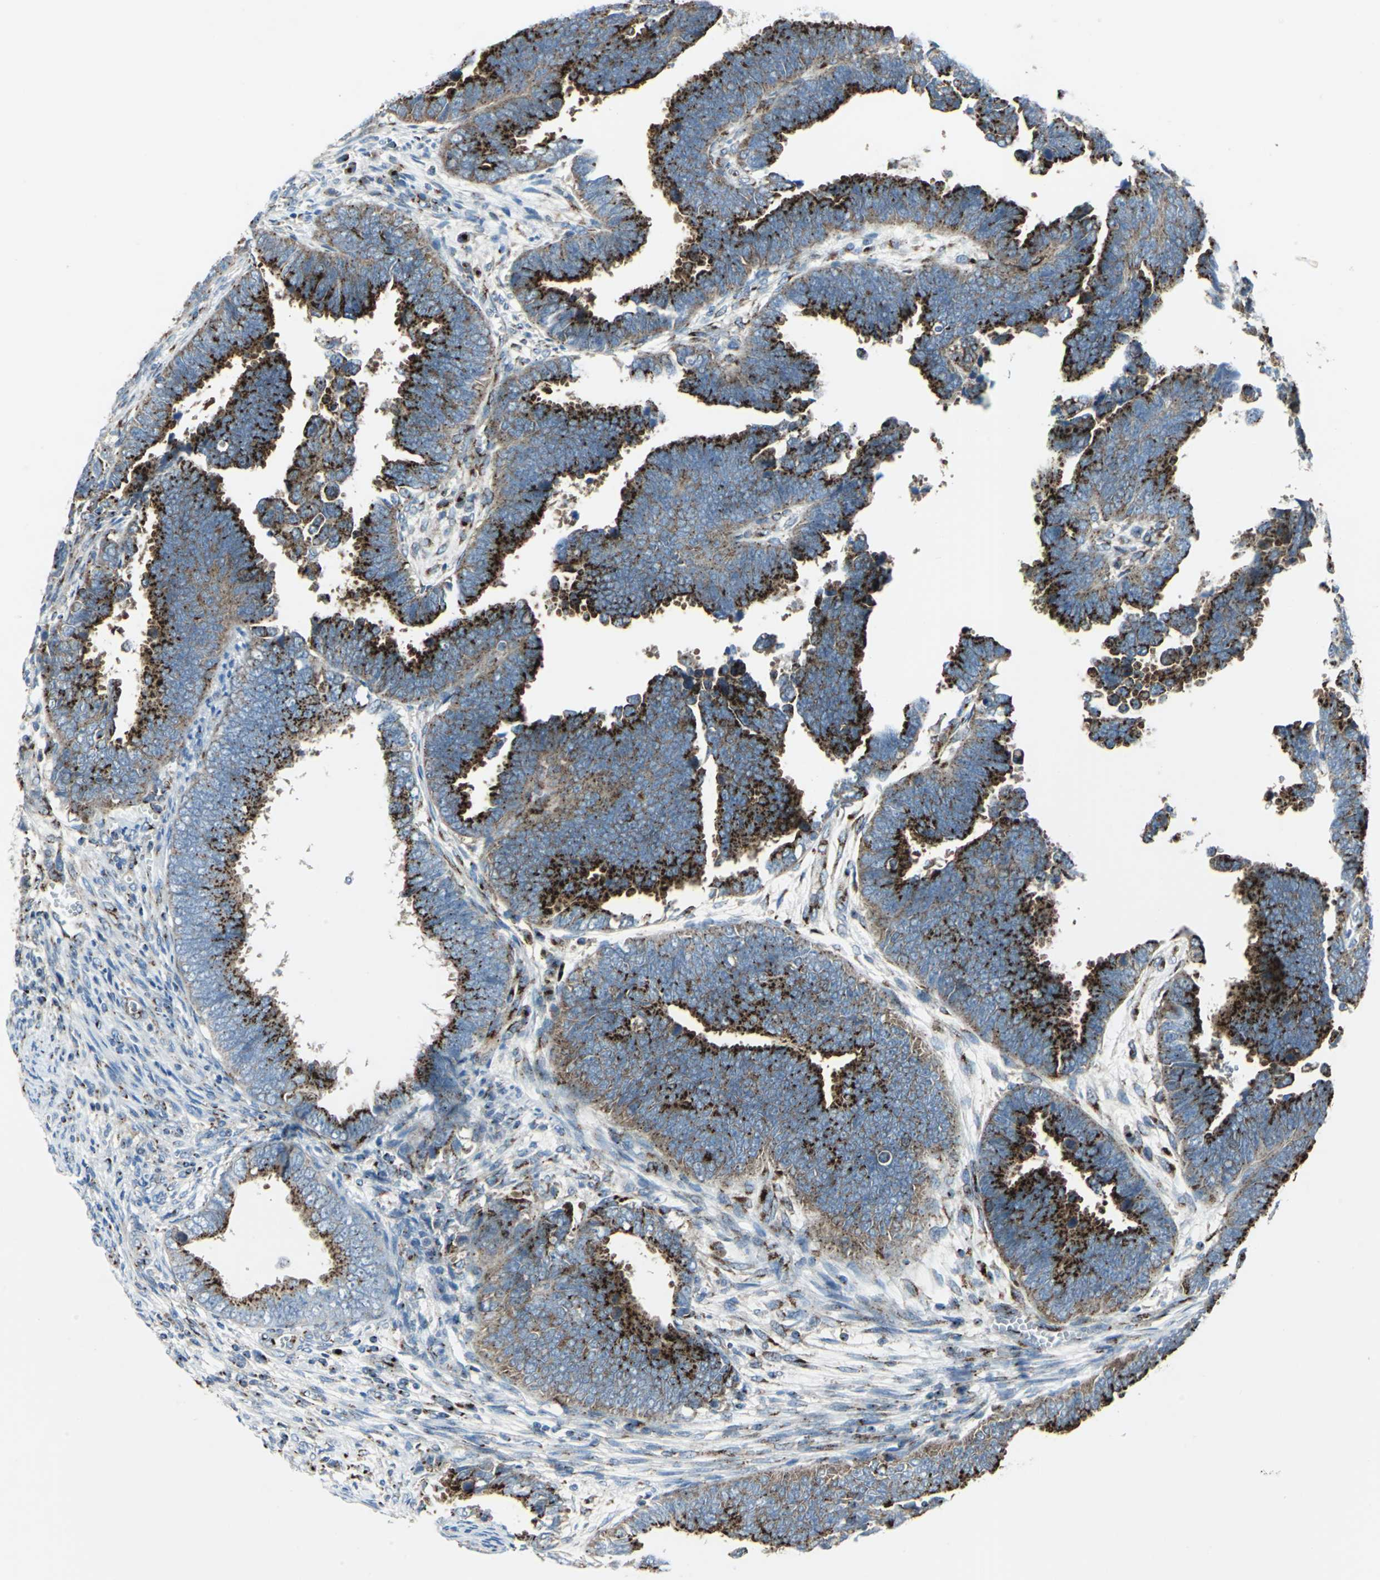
{"staining": {"intensity": "strong", "quantity": ">75%", "location": "cytoplasmic/membranous"}, "tissue": "endometrial cancer", "cell_type": "Tumor cells", "image_type": "cancer", "snomed": [{"axis": "morphology", "description": "Adenocarcinoma, NOS"}, {"axis": "topography", "description": "Endometrium"}], "caption": "Endometrial adenocarcinoma stained for a protein demonstrates strong cytoplasmic/membranous positivity in tumor cells. The protein is stained brown, and the nuclei are stained in blue (DAB IHC with brightfield microscopy, high magnification).", "gene": "GPR3", "patient": {"sex": "female", "age": 75}}